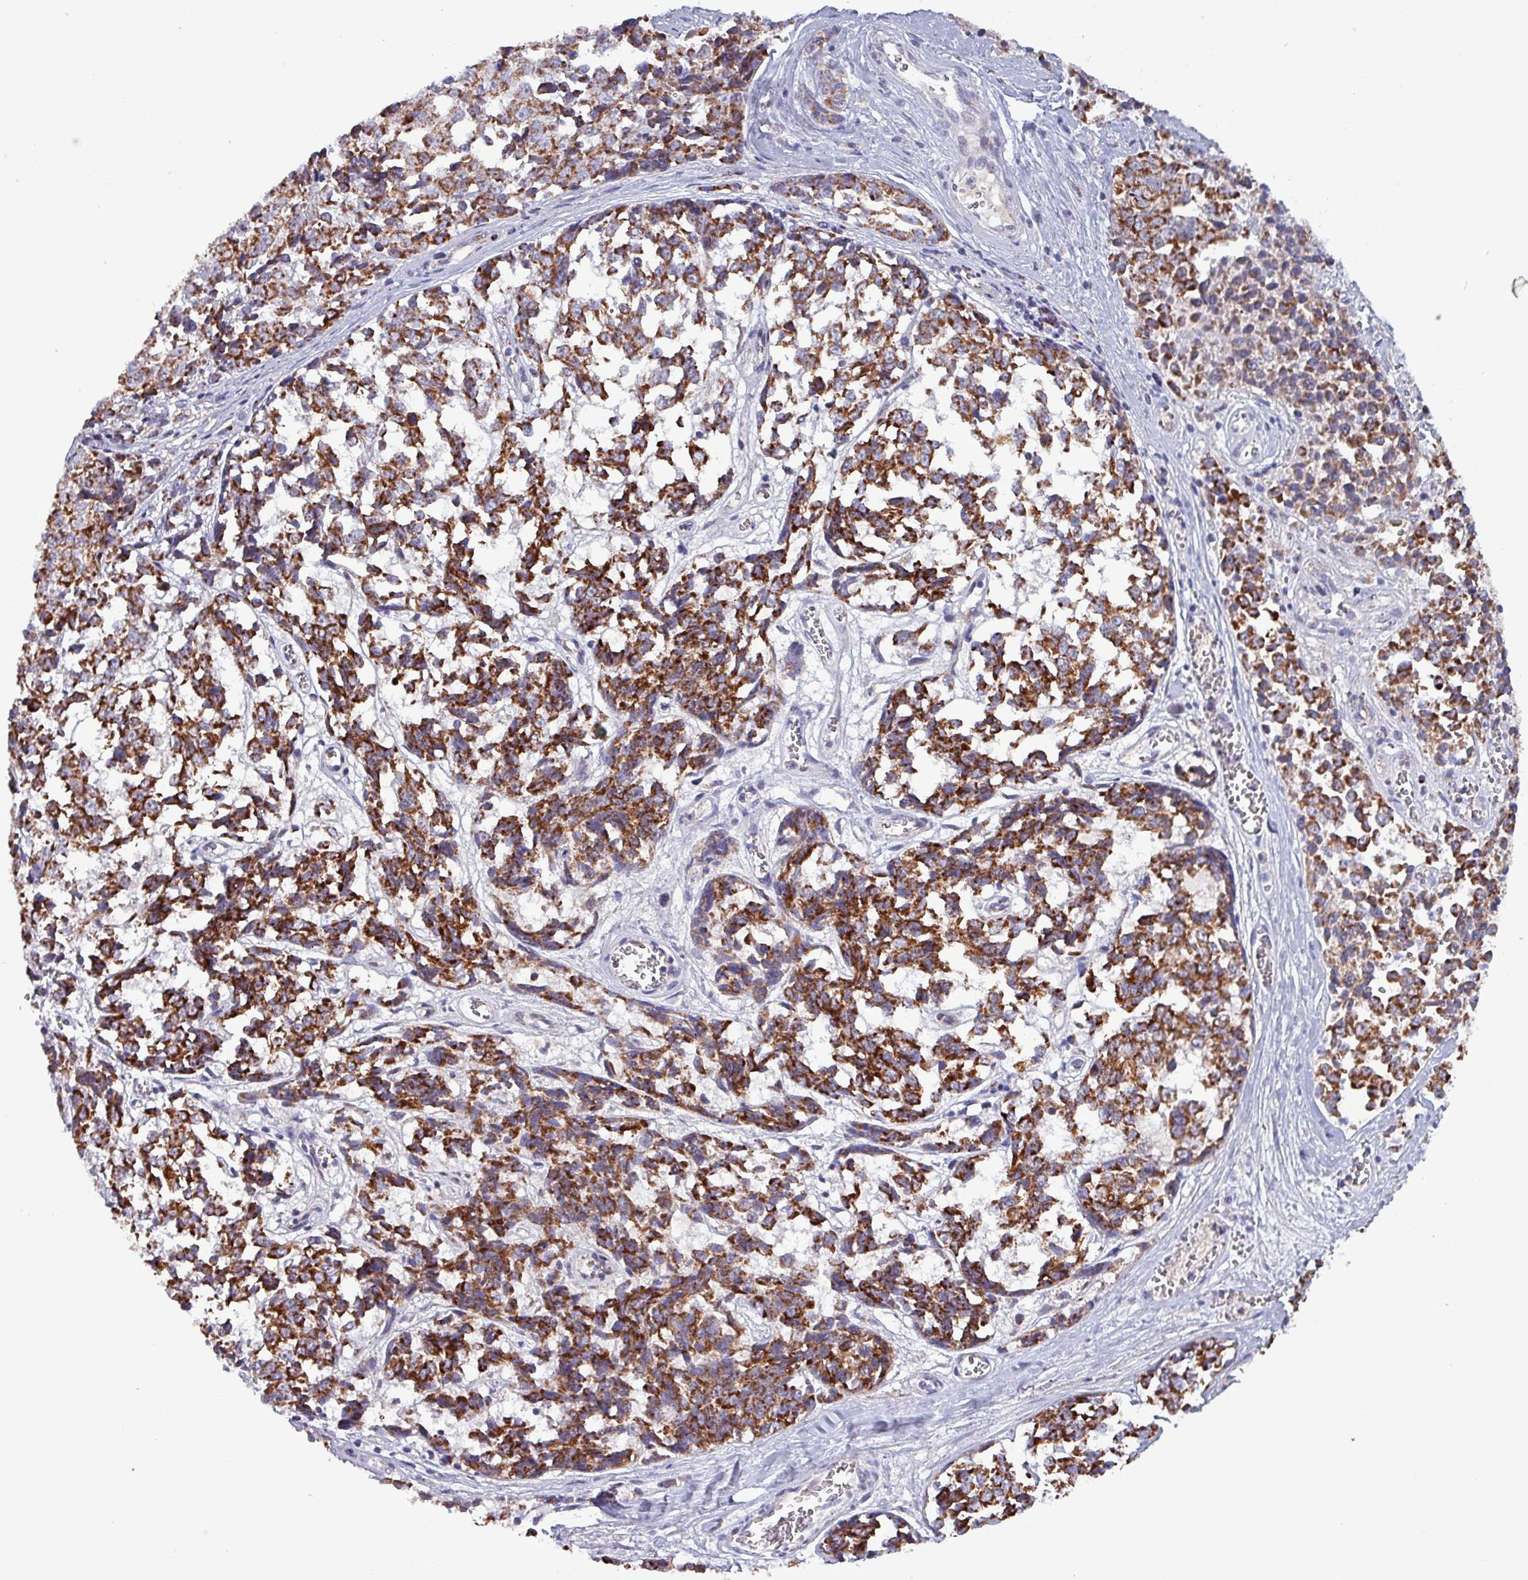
{"staining": {"intensity": "strong", "quantity": ">75%", "location": "cytoplasmic/membranous"}, "tissue": "melanoma", "cell_type": "Tumor cells", "image_type": "cancer", "snomed": [{"axis": "morphology", "description": "Malignant melanoma, NOS"}, {"axis": "topography", "description": "Skin"}], "caption": "Immunohistochemical staining of human malignant melanoma displays high levels of strong cytoplasmic/membranous staining in approximately >75% of tumor cells.", "gene": "ZNF322", "patient": {"sex": "female", "age": 64}}